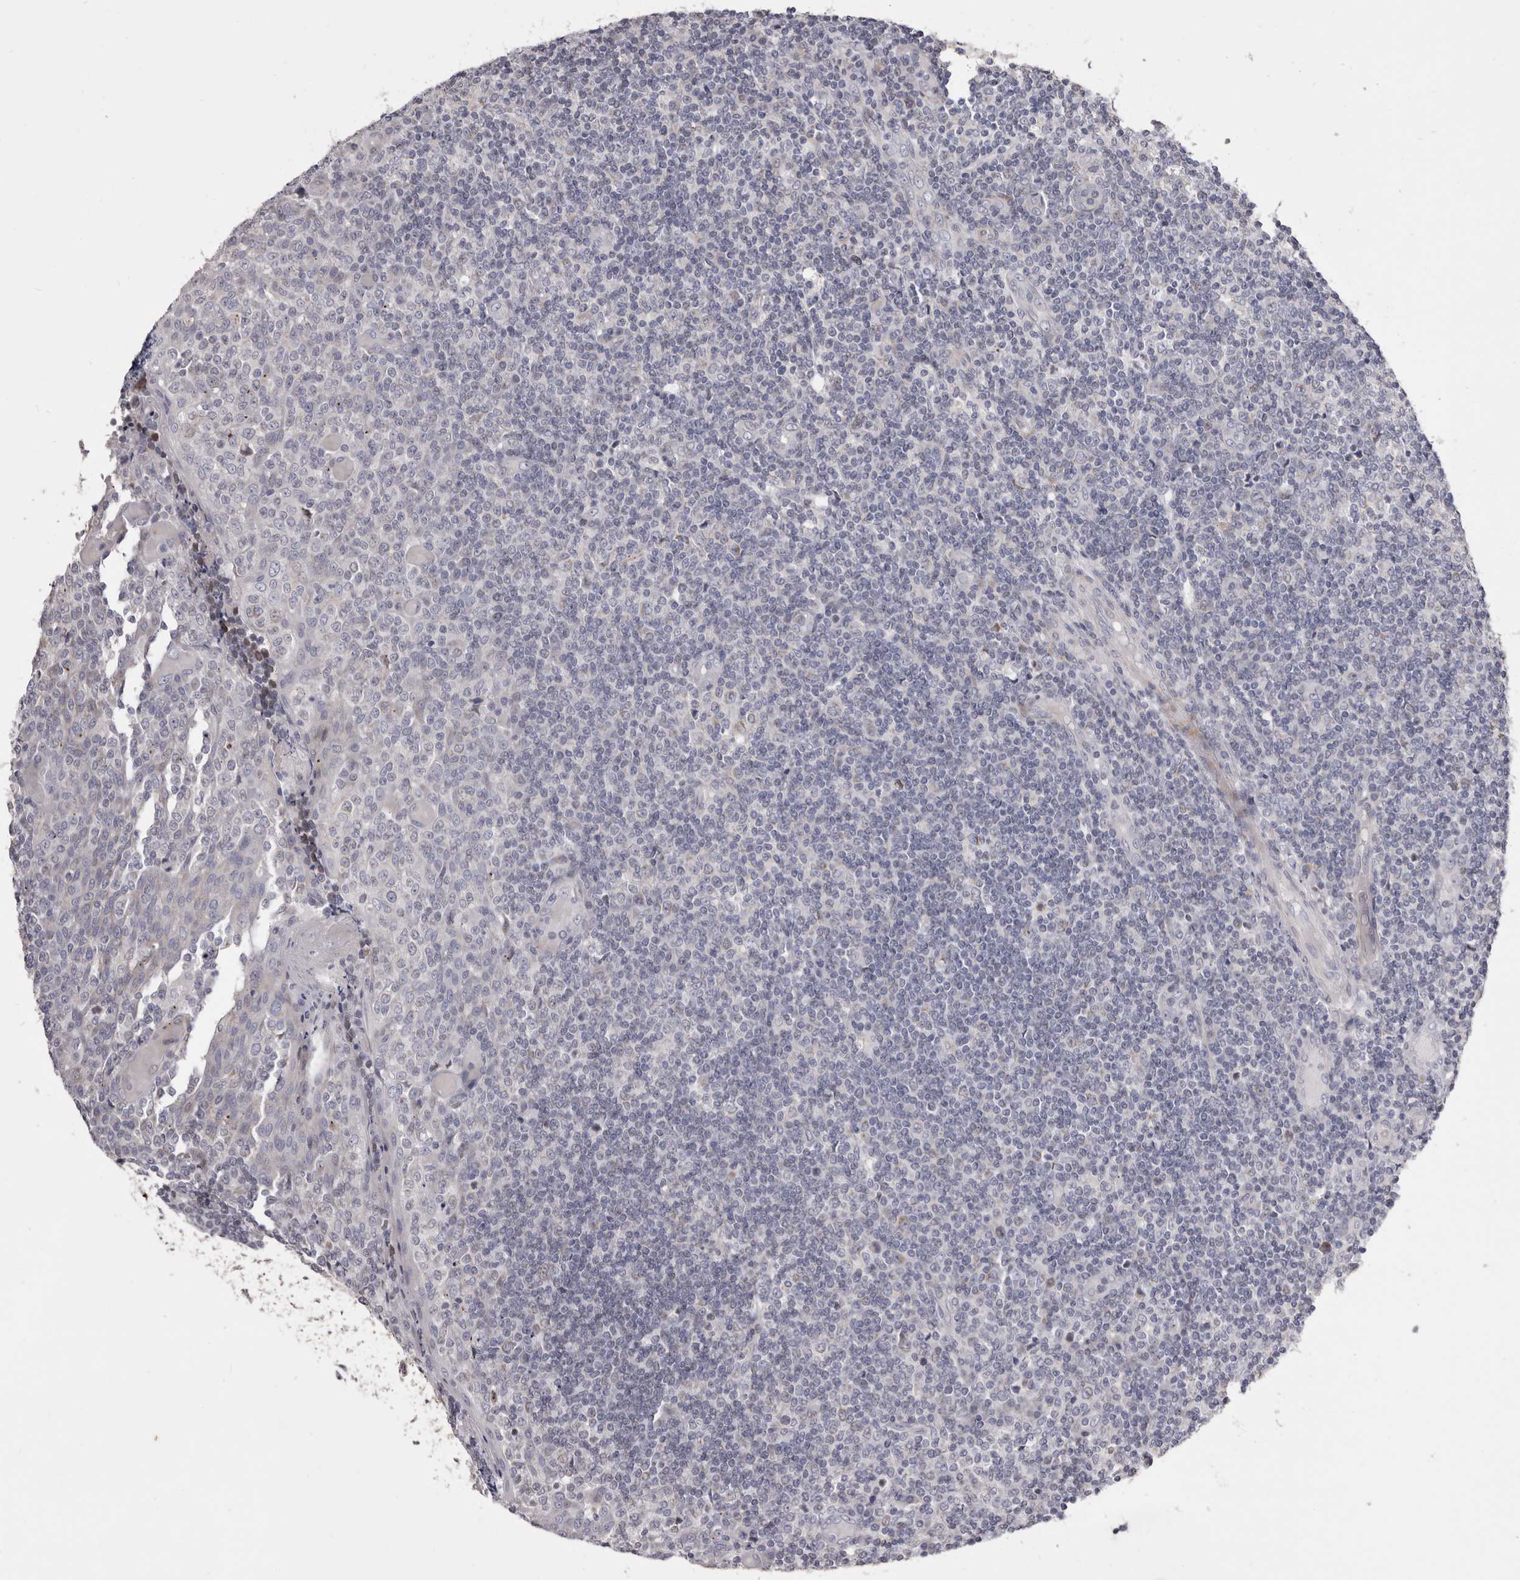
{"staining": {"intensity": "negative", "quantity": "none", "location": "none"}, "tissue": "tonsil", "cell_type": "Germinal center cells", "image_type": "normal", "snomed": [{"axis": "morphology", "description": "Normal tissue, NOS"}, {"axis": "topography", "description": "Tonsil"}], "caption": "DAB (3,3'-diaminobenzidine) immunohistochemical staining of benign tonsil reveals no significant staining in germinal center cells. (DAB immunohistochemistry (IHC) visualized using brightfield microscopy, high magnification).", "gene": "TIMM17B", "patient": {"sex": "female", "age": 19}}